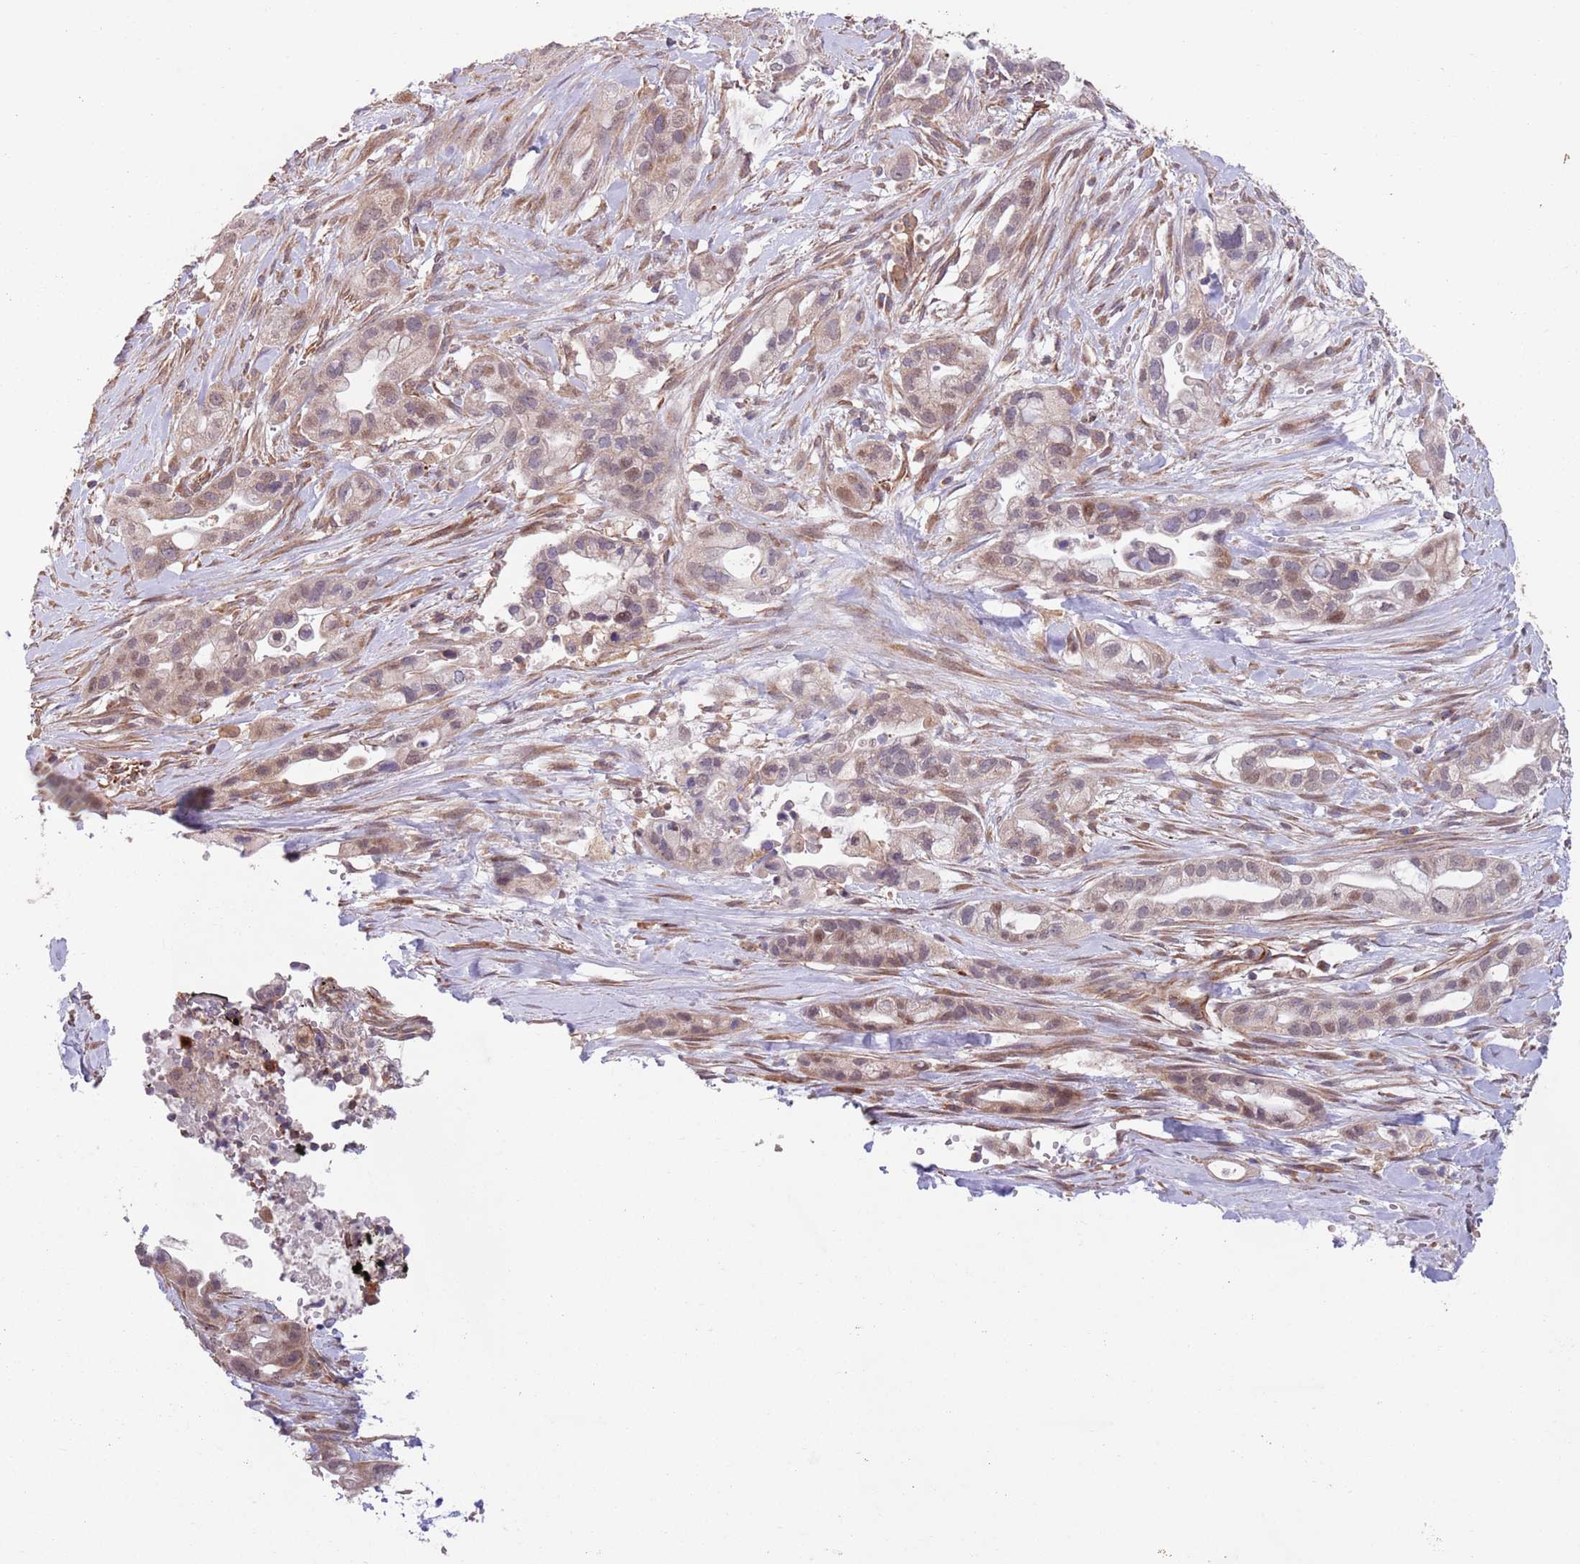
{"staining": {"intensity": "weak", "quantity": "<25%", "location": "nuclear"}, "tissue": "pancreatic cancer", "cell_type": "Tumor cells", "image_type": "cancer", "snomed": [{"axis": "morphology", "description": "Adenocarcinoma, NOS"}, {"axis": "topography", "description": "Pancreas"}], "caption": "This is an immunohistochemistry micrograph of pancreatic cancer (adenocarcinoma). There is no staining in tumor cells.", "gene": "CHD9", "patient": {"sex": "male", "age": 44}}